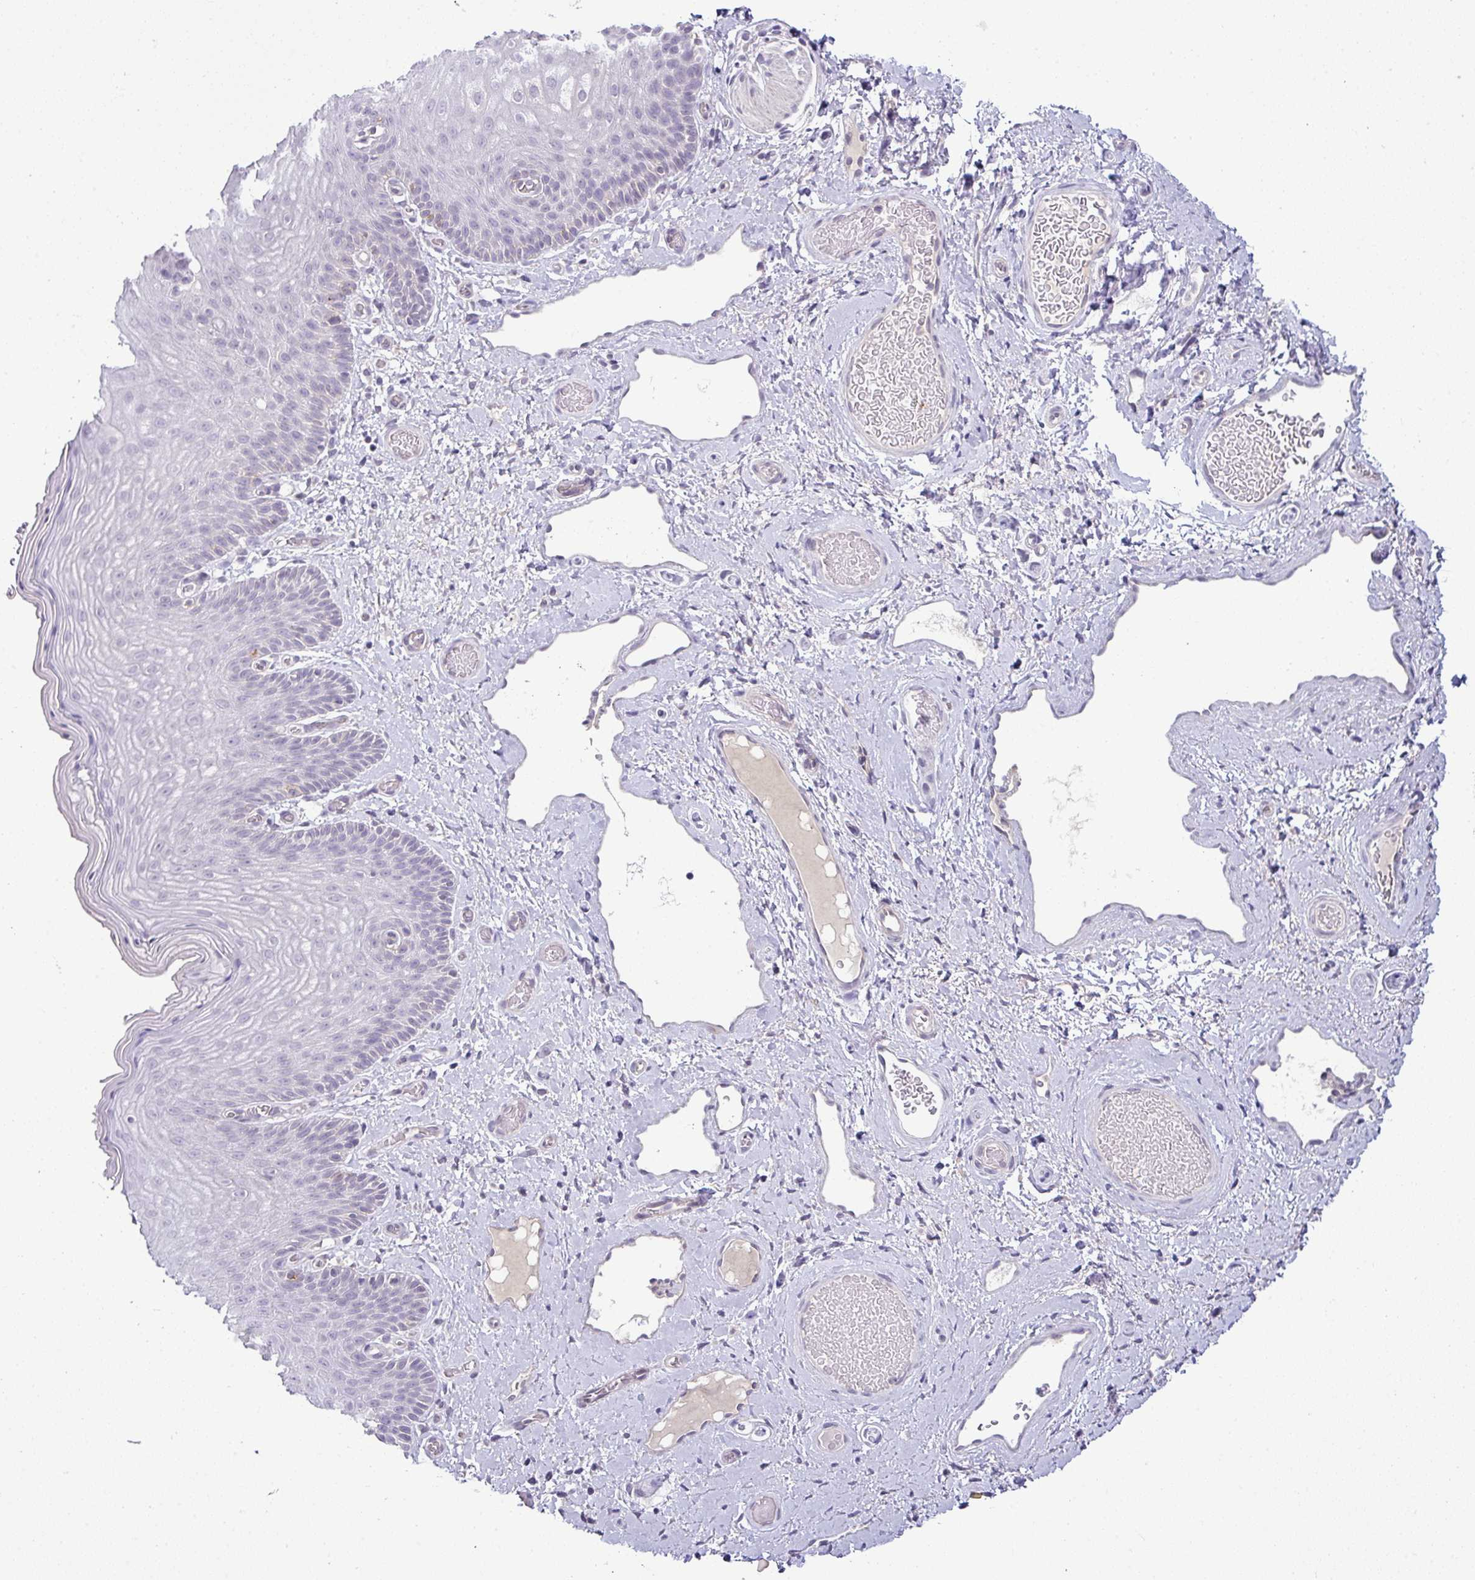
{"staining": {"intensity": "moderate", "quantity": "<25%", "location": "cytoplasmic/membranous"}, "tissue": "skin", "cell_type": "Epidermal cells", "image_type": "normal", "snomed": [{"axis": "morphology", "description": "Normal tissue, NOS"}, {"axis": "topography", "description": "Anal"}], "caption": "This histopathology image reveals IHC staining of unremarkable human skin, with low moderate cytoplasmic/membranous positivity in approximately <25% of epidermal cells.", "gene": "HBEGF", "patient": {"sex": "female", "age": 40}}